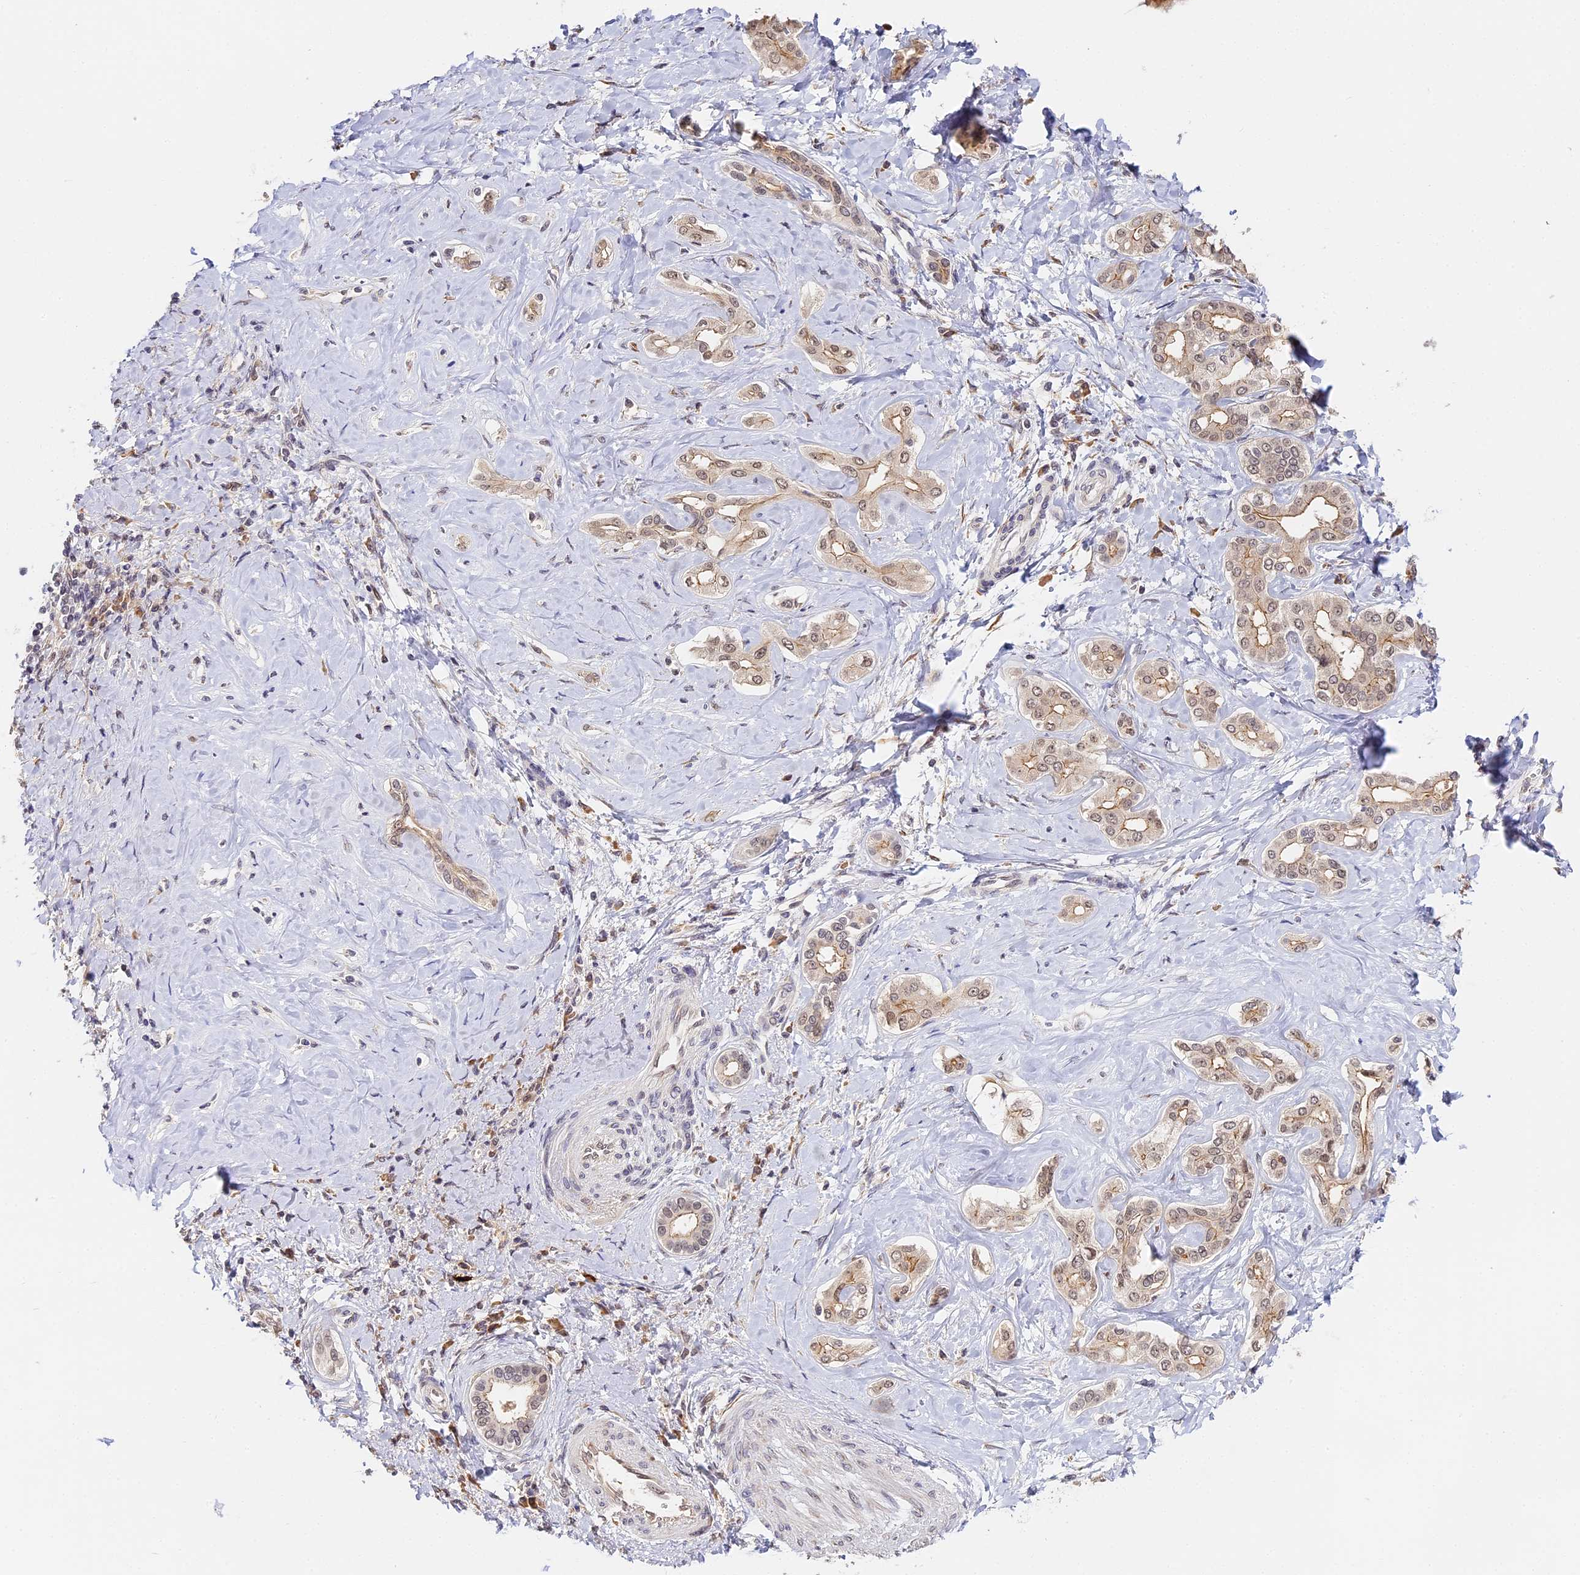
{"staining": {"intensity": "weak", "quantity": "25%-75%", "location": "cytoplasmic/membranous,nuclear"}, "tissue": "liver cancer", "cell_type": "Tumor cells", "image_type": "cancer", "snomed": [{"axis": "morphology", "description": "Cholangiocarcinoma"}, {"axis": "topography", "description": "Liver"}], "caption": "Liver cancer stained with immunohistochemistry displays weak cytoplasmic/membranous and nuclear positivity in approximately 25%-75% of tumor cells. (DAB (3,3'-diaminobenzidine) IHC with brightfield microscopy, high magnification).", "gene": "IMPACT", "patient": {"sex": "female", "age": 77}}